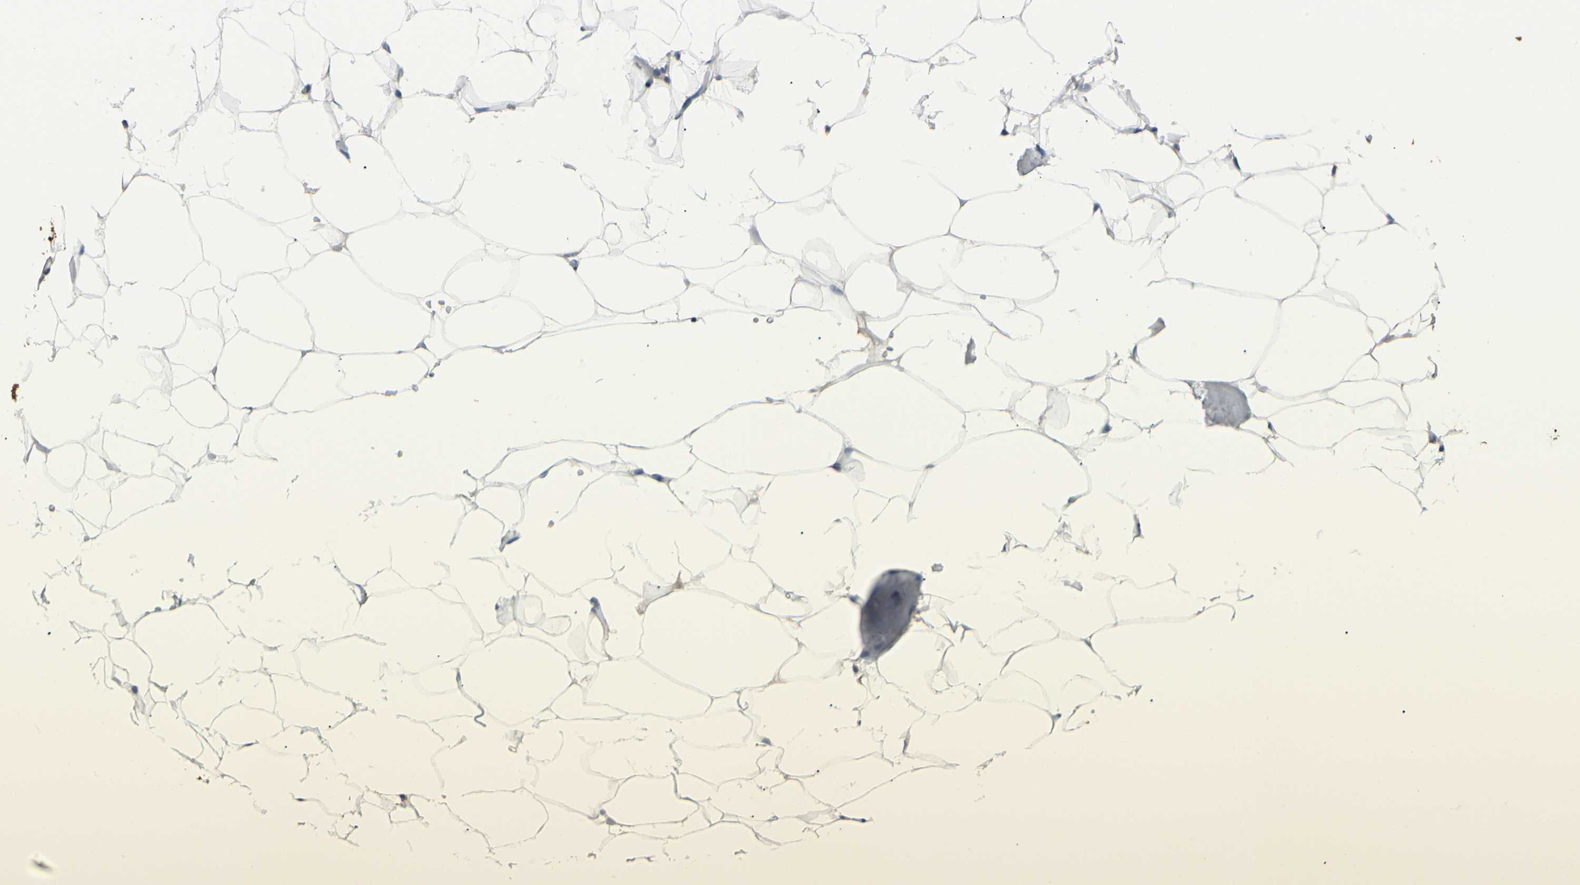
{"staining": {"intensity": "negative", "quantity": "none", "location": "none"}, "tissue": "adipose tissue", "cell_type": "Adipocytes", "image_type": "normal", "snomed": [{"axis": "morphology", "description": "Normal tissue, NOS"}, {"axis": "topography", "description": "Breast"}, {"axis": "topography", "description": "Adipose tissue"}], "caption": "The histopathology image reveals no staining of adipocytes in normal adipose tissue.", "gene": "AMPH", "patient": {"sex": "female", "age": 25}}